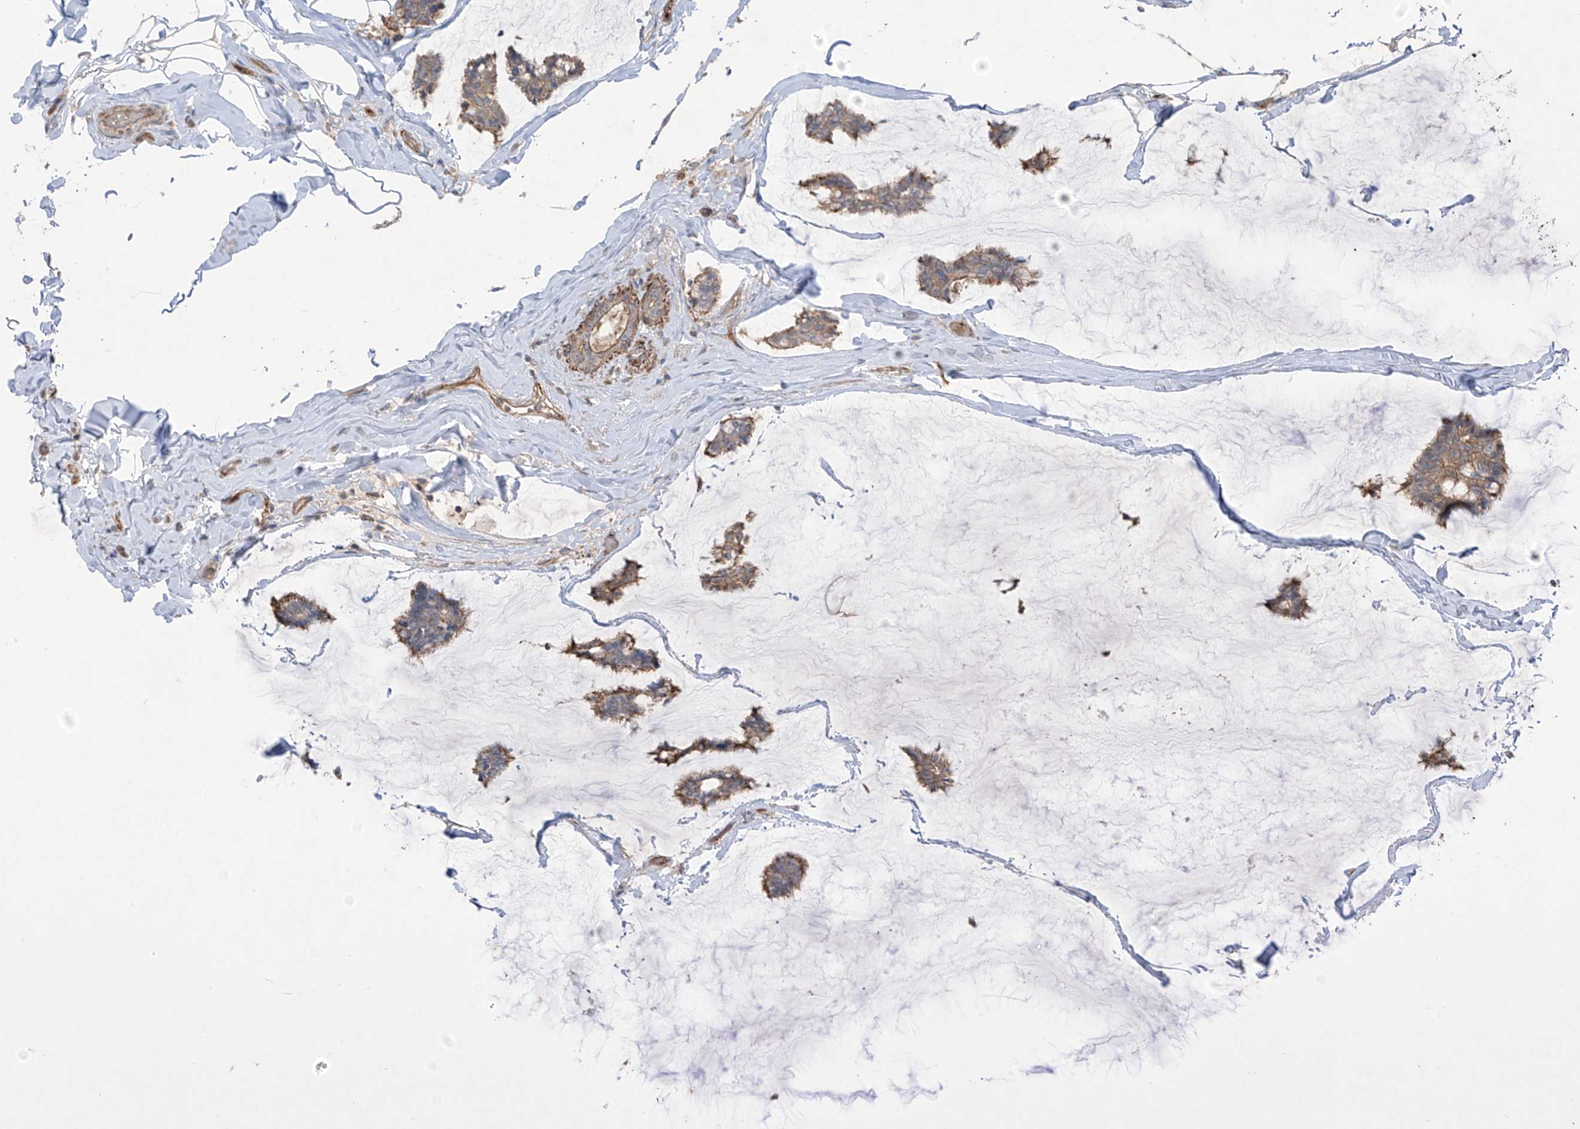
{"staining": {"intensity": "weak", "quantity": ">75%", "location": "cytoplasmic/membranous"}, "tissue": "breast cancer", "cell_type": "Tumor cells", "image_type": "cancer", "snomed": [{"axis": "morphology", "description": "Duct carcinoma"}, {"axis": "topography", "description": "Breast"}], "caption": "Immunohistochemical staining of human breast cancer (intraductal carcinoma) shows low levels of weak cytoplasmic/membranous protein positivity in about >75% of tumor cells.", "gene": "TRMU", "patient": {"sex": "female", "age": 93}}